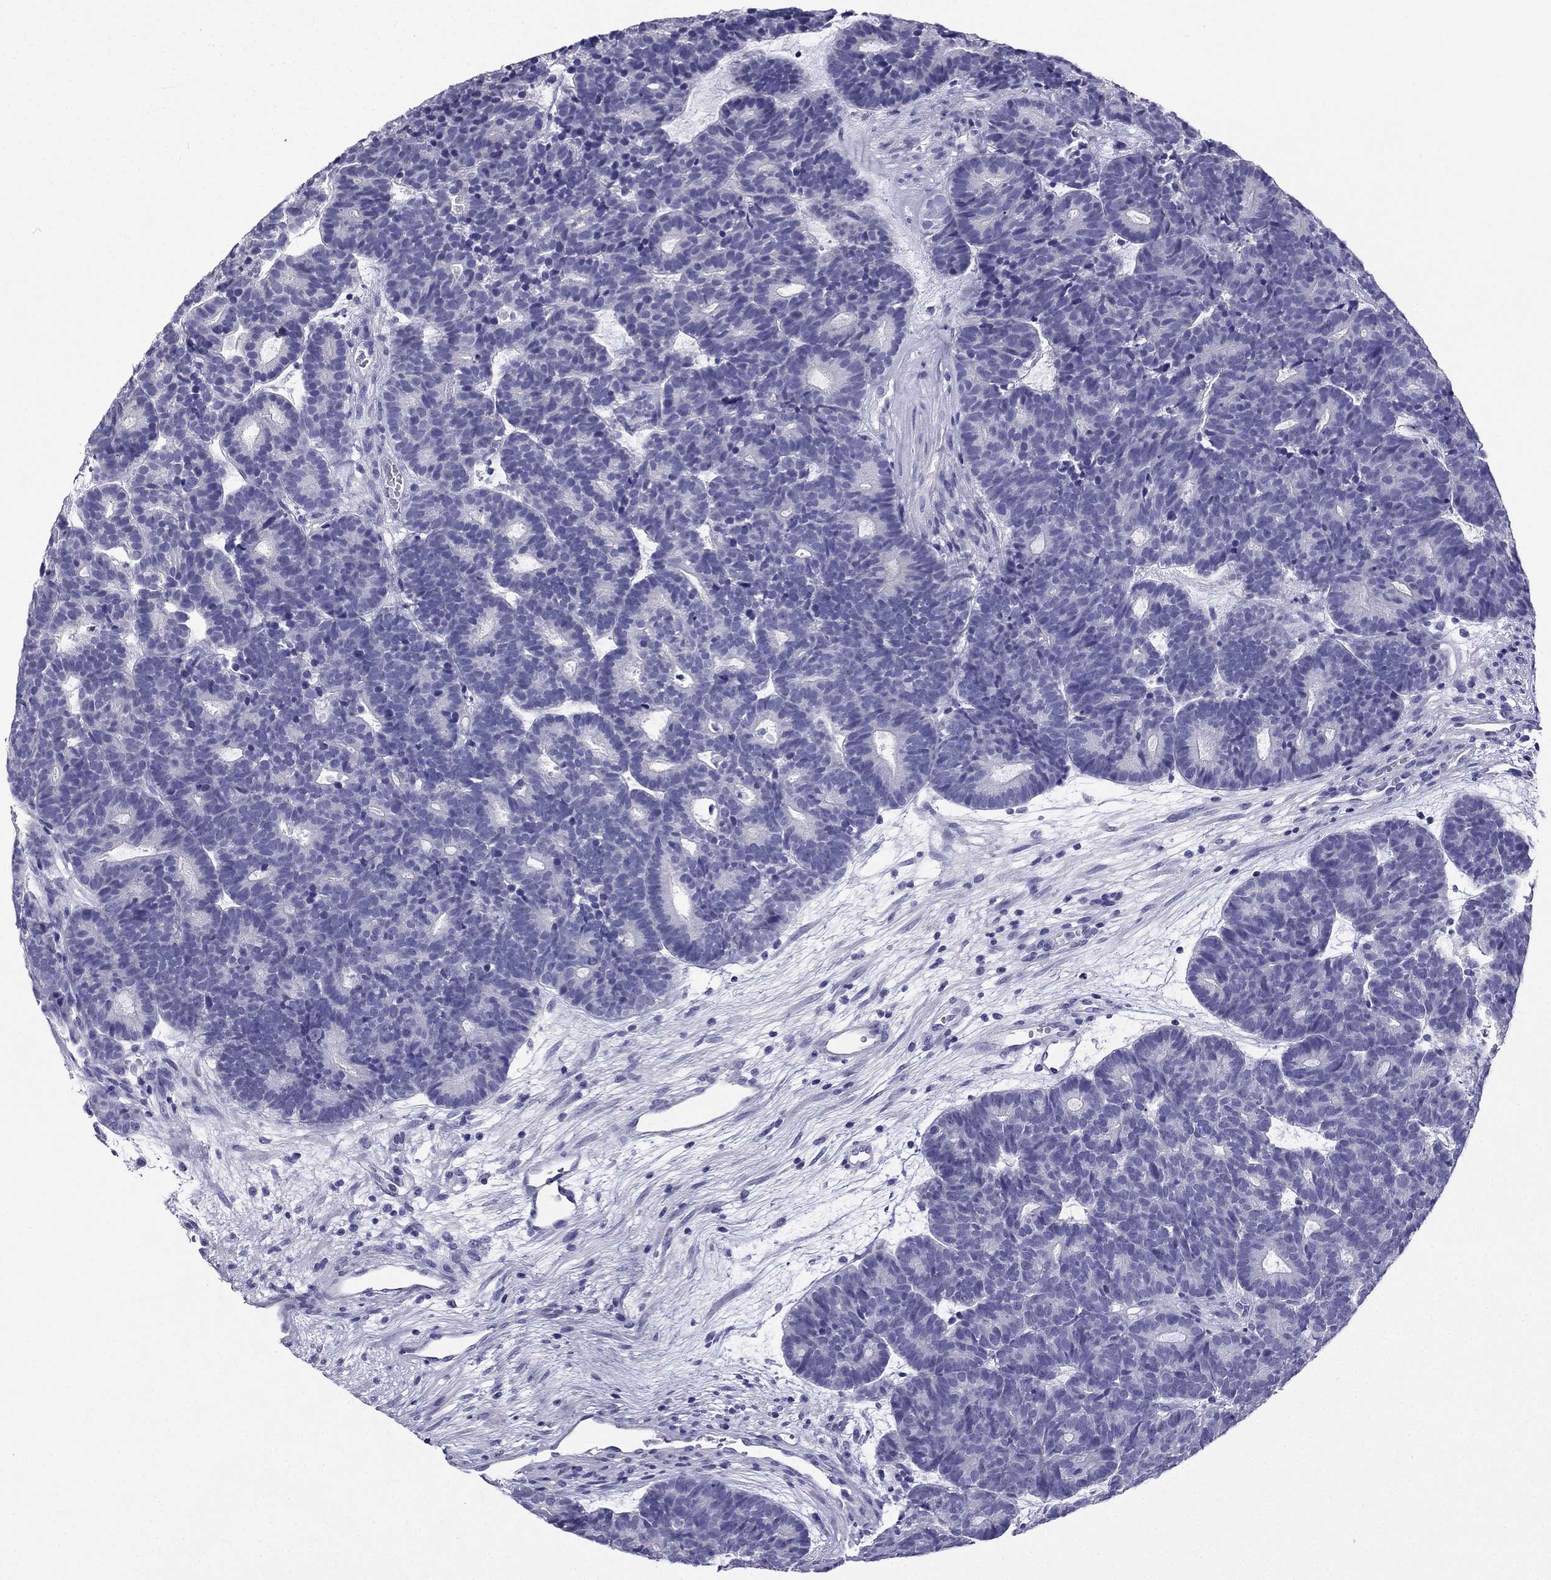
{"staining": {"intensity": "negative", "quantity": "none", "location": "none"}, "tissue": "head and neck cancer", "cell_type": "Tumor cells", "image_type": "cancer", "snomed": [{"axis": "morphology", "description": "Adenocarcinoma, NOS"}, {"axis": "topography", "description": "Head-Neck"}], "caption": "Protein analysis of head and neck adenocarcinoma reveals no significant positivity in tumor cells.", "gene": "KCNJ10", "patient": {"sex": "female", "age": 81}}